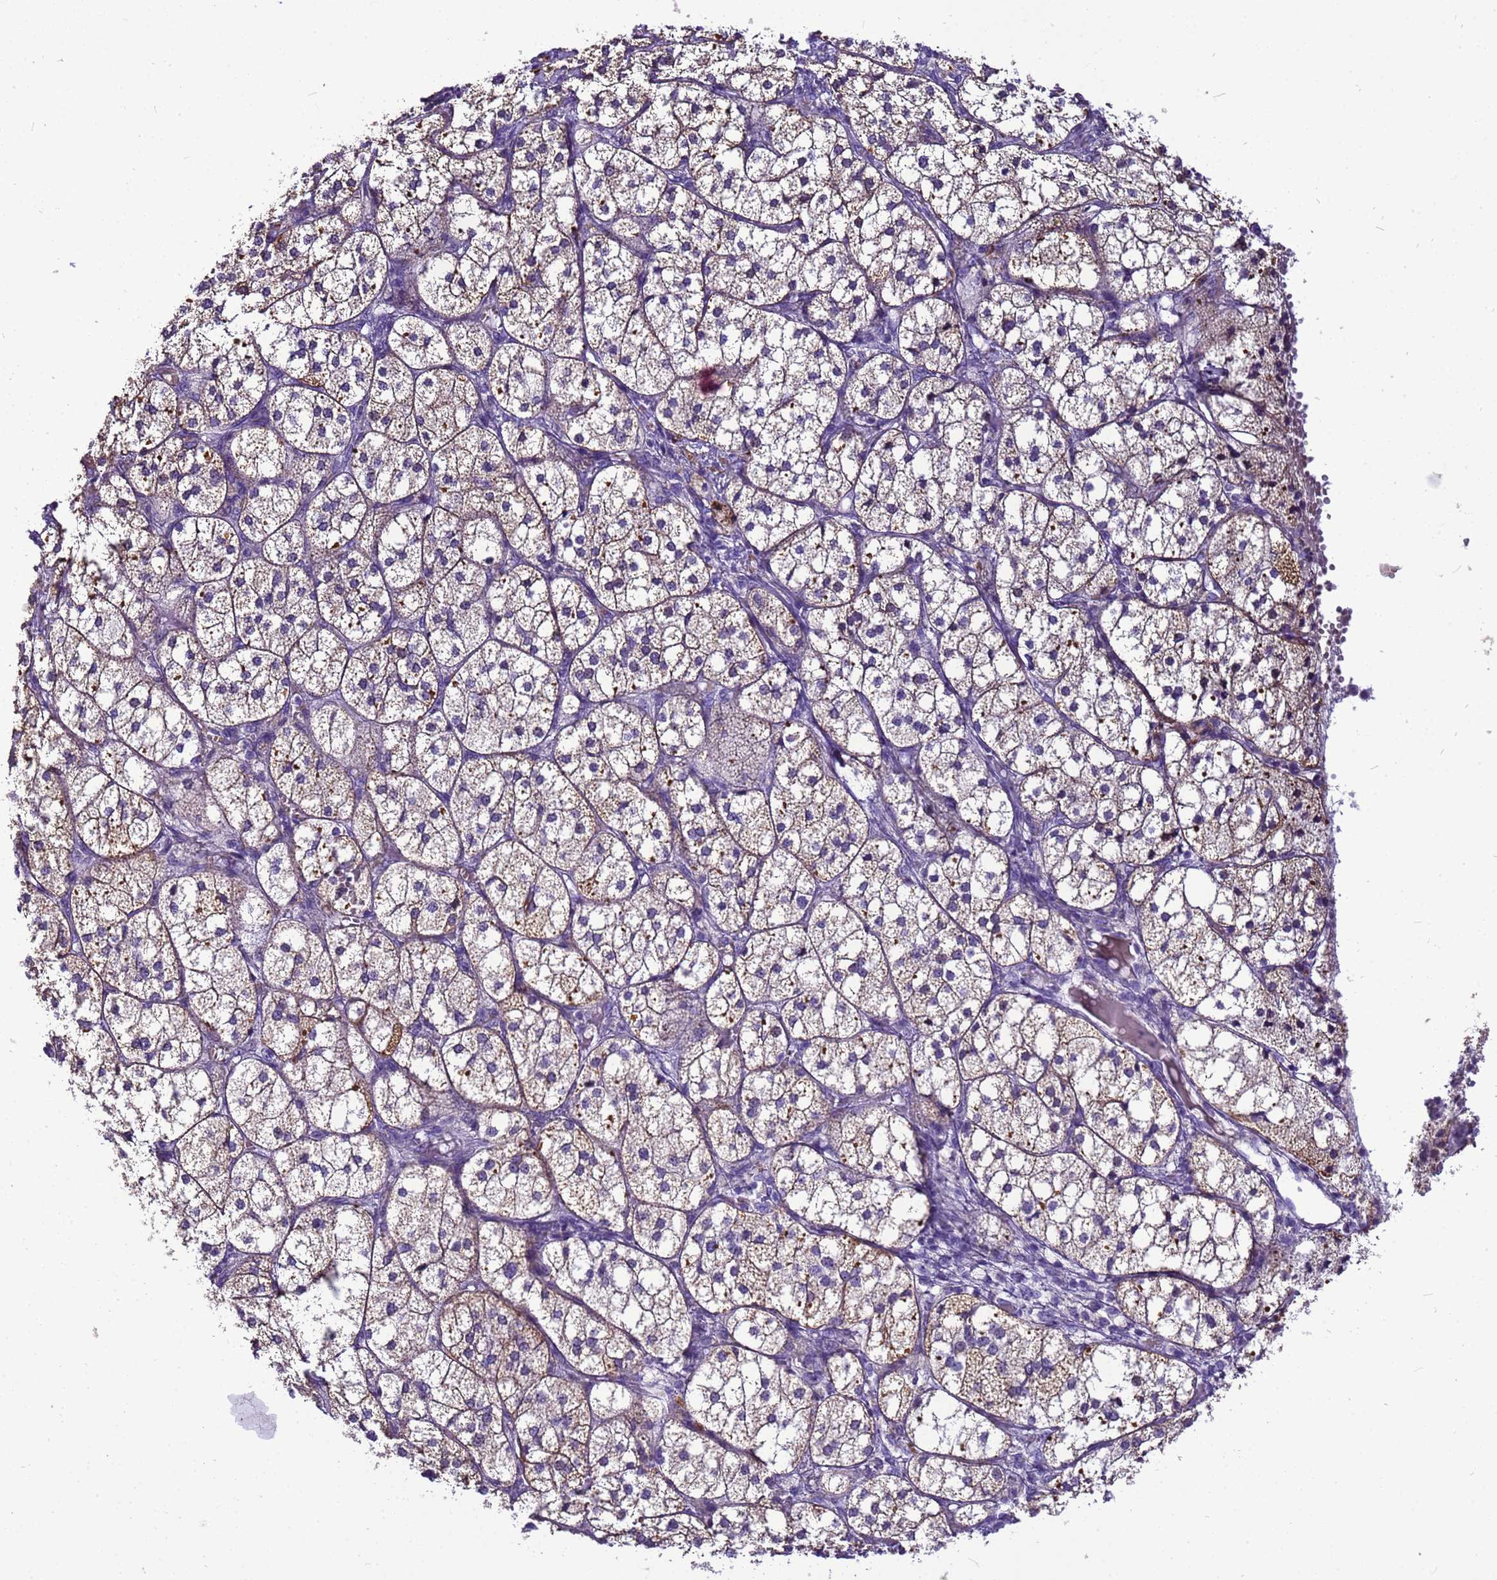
{"staining": {"intensity": "moderate", "quantity": "25%-75%", "location": "cytoplasmic/membranous"}, "tissue": "adrenal gland", "cell_type": "Glandular cells", "image_type": "normal", "snomed": [{"axis": "morphology", "description": "Normal tissue, NOS"}, {"axis": "topography", "description": "Adrenal gland"}], "caption": "DAB (3,3'-diaminobenzidine) immunohistochemical staining of benign human adrenal gland exhibits moderate cytoplasmic/membranous protein positivity in approximately 25%-75% of glandular cells. (brown staining indicates protein expression, while blue staining denotes nuclei).", "gene": "PIEZO2", "patient": {"sex": "female", "age": 61}}